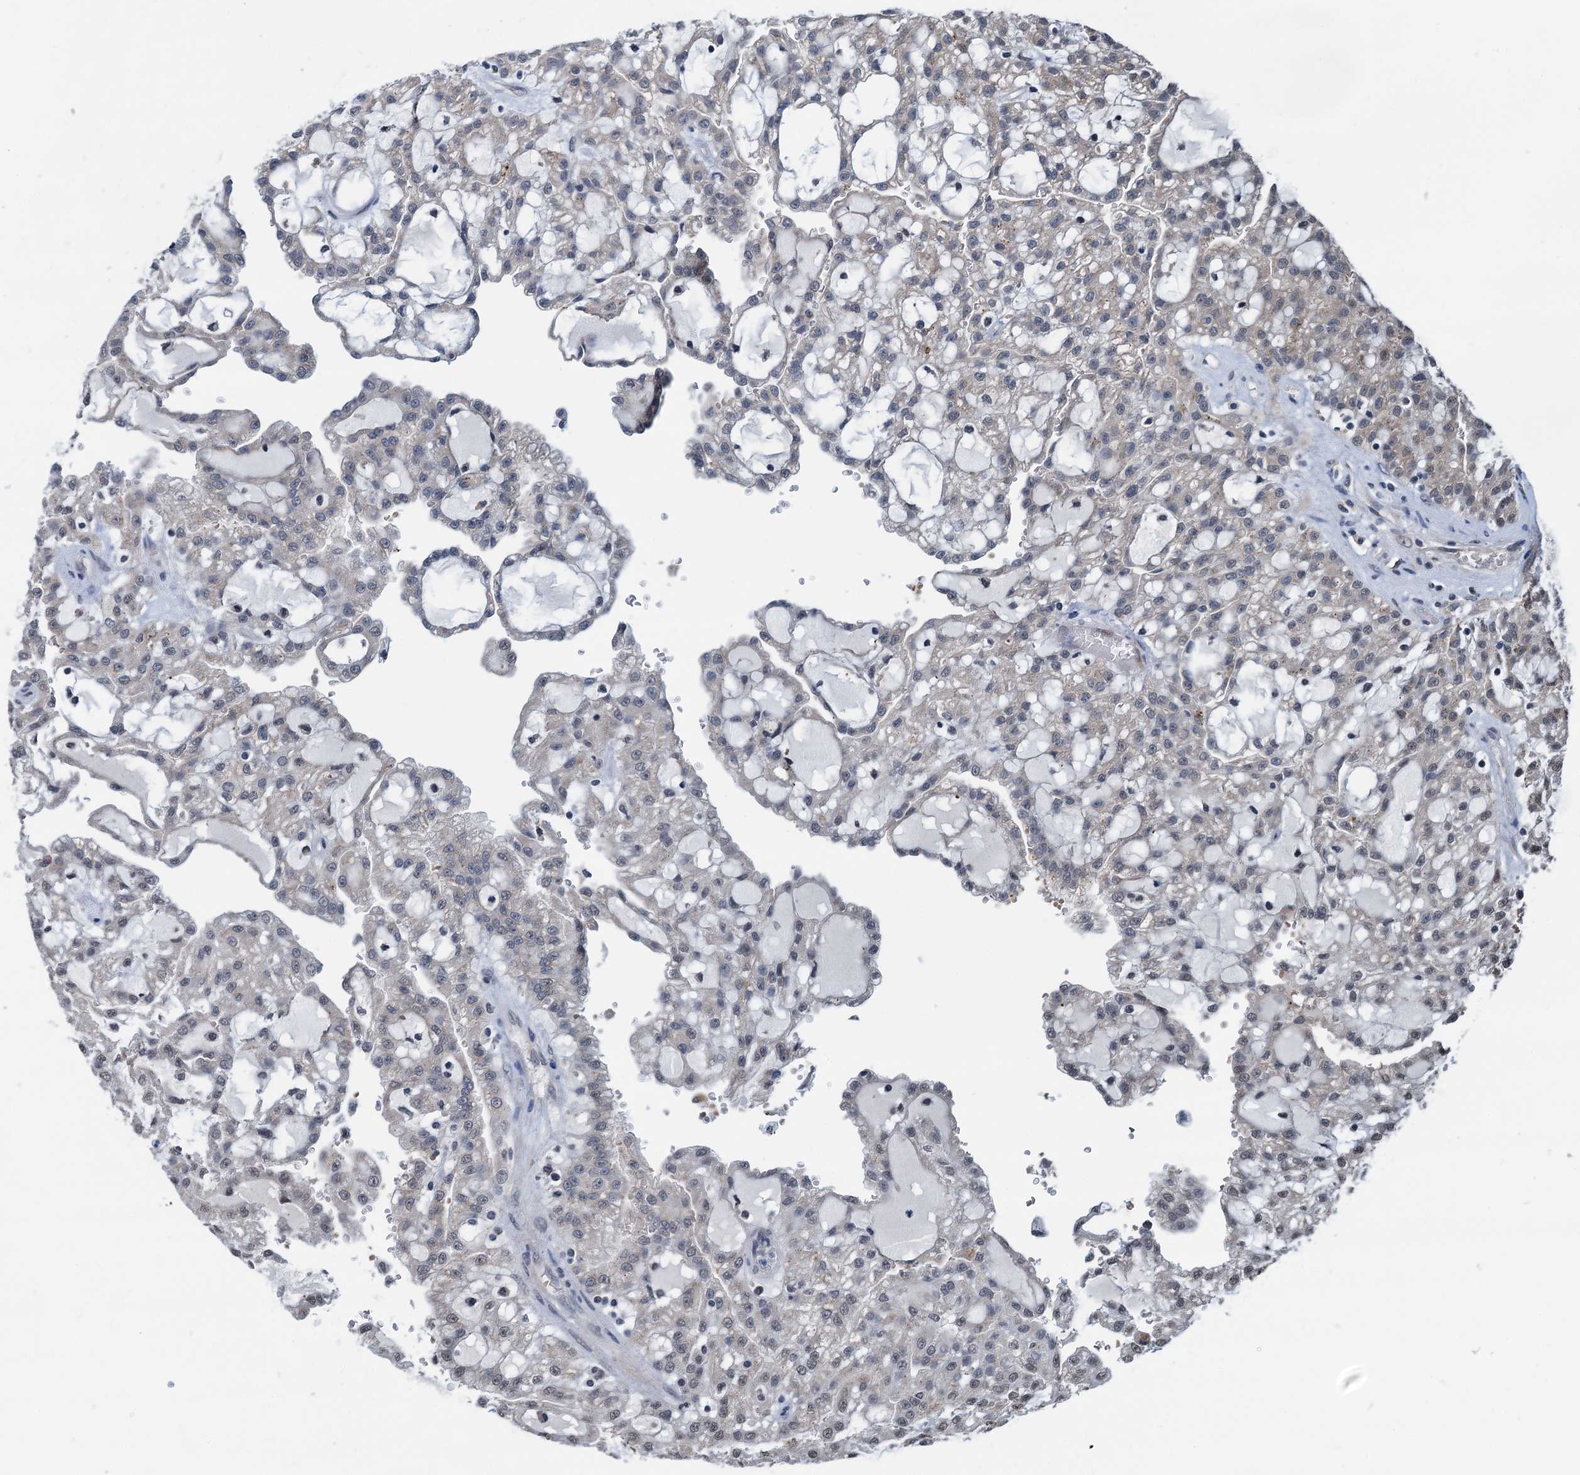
{"staining": {"intensity": "negative", "quantity": "none", "location": "none"}, "tissue": "renal cancer", "cell_type": "Tumor cells", "image_type": "cancer", "snomed": [{"axis": "morphology", "description": "Adenocarcinoma, NOS"}, {"axis": "topography", "description": "Kidney"}], "caption": "DAB immunohistochemical staining of human renal cancer (adenocarcinoma) reveals no significant staining in tumor cells. The staining is performed using DAB brown chromogen with nuclei counter-stained in using hematoxylin.", "gene": "SHLD1", "patient": {"sex": "male", "age": 63}}